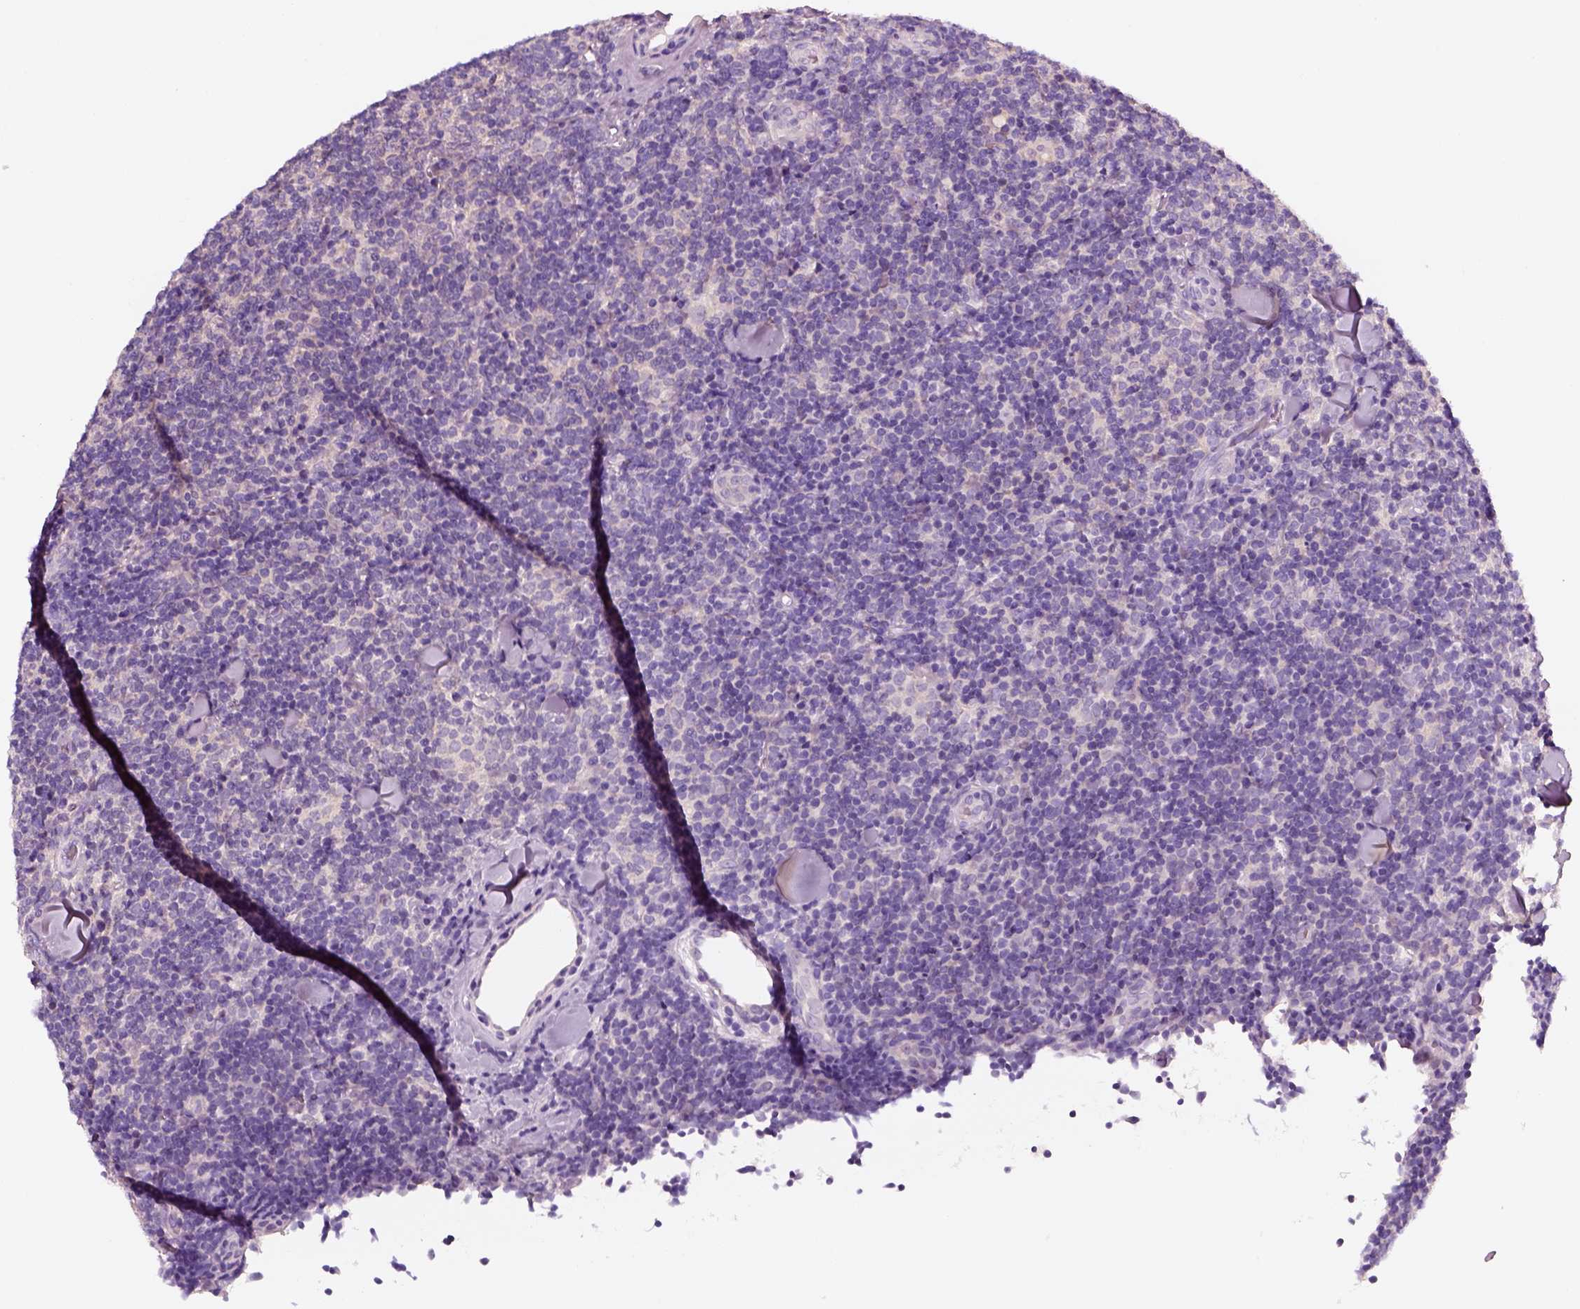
{"staining": {"intensity": "negative", "quantity": "none", "location": "none"}, "tissue": "lymphoma", "cell_type": "Tumor cells", "image_type": "cancer", "snomed": [{"axis": "morphology", "description": "Malignant lymphoma, non-Hodgkin's type, Low grade"}, {"axis": "topography", "description": "Lymph node"}], "caption": "High power microscopy histopathology image of an IHC histopathology image of lymphoma, revealing no significant positivity in tumor cells. The staining is performed using DAB brown chromogen with nuclei counter-stained in using hematoxylin.", "gene": "ELSPBP1", "patient": {"sex": "female", "age": 56}}